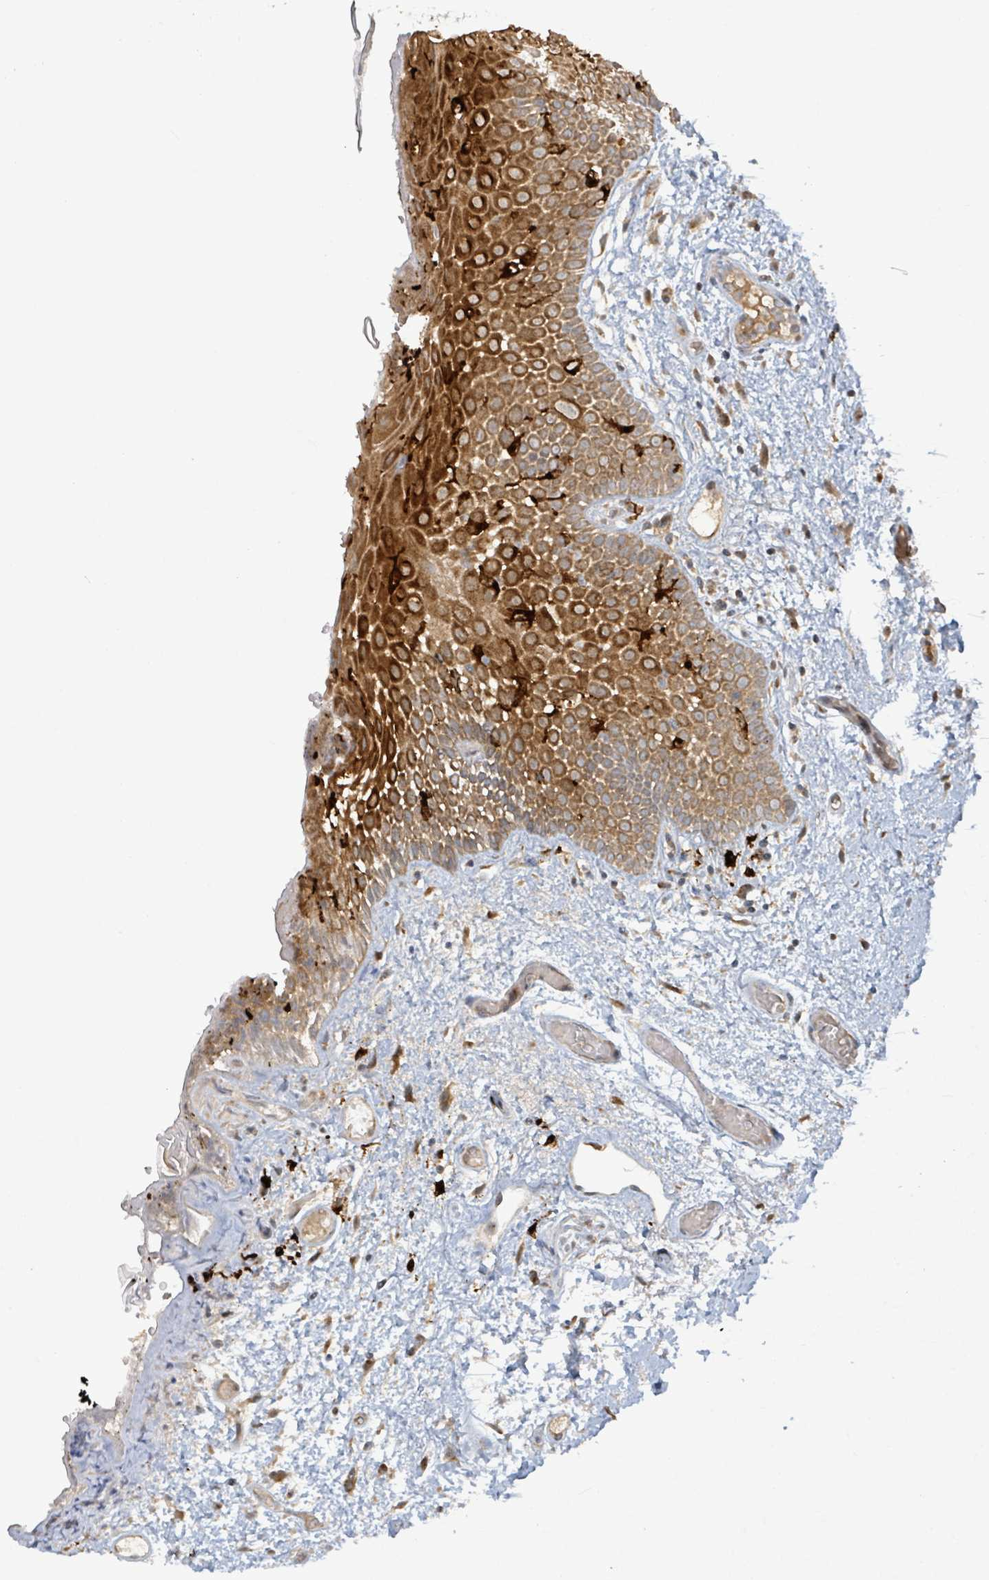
{"staining": {"intensity": "strong", "quantity": ">75%", "location": "cytoplasmic/membranous"}, "tissue": "oral mucosa", "cell_type": "Squamous epithelial cells", "image_type": "normal", "snomed": [{"axis": "morphology", "description": "Normal tissue, NOS"}, {"axis": "morphology", "description": "Squamous cell carcinoma, NOS"}, {"axis": "topography", "description": "Oral tissue"}, {"axis": "topography", "description": "Tounge, NOS"}, {"axis": "topography", "description": "Head-Neck"}], "caption": "Brown immunohistochemical staining in unremarkable human oral mucosa demonstrates strong cytoplasmic/membranous staining in approximately >75% of squamous epithelial cells.", "gene": "OR51E1", "patient": {"sex": "male", "age": 76}}